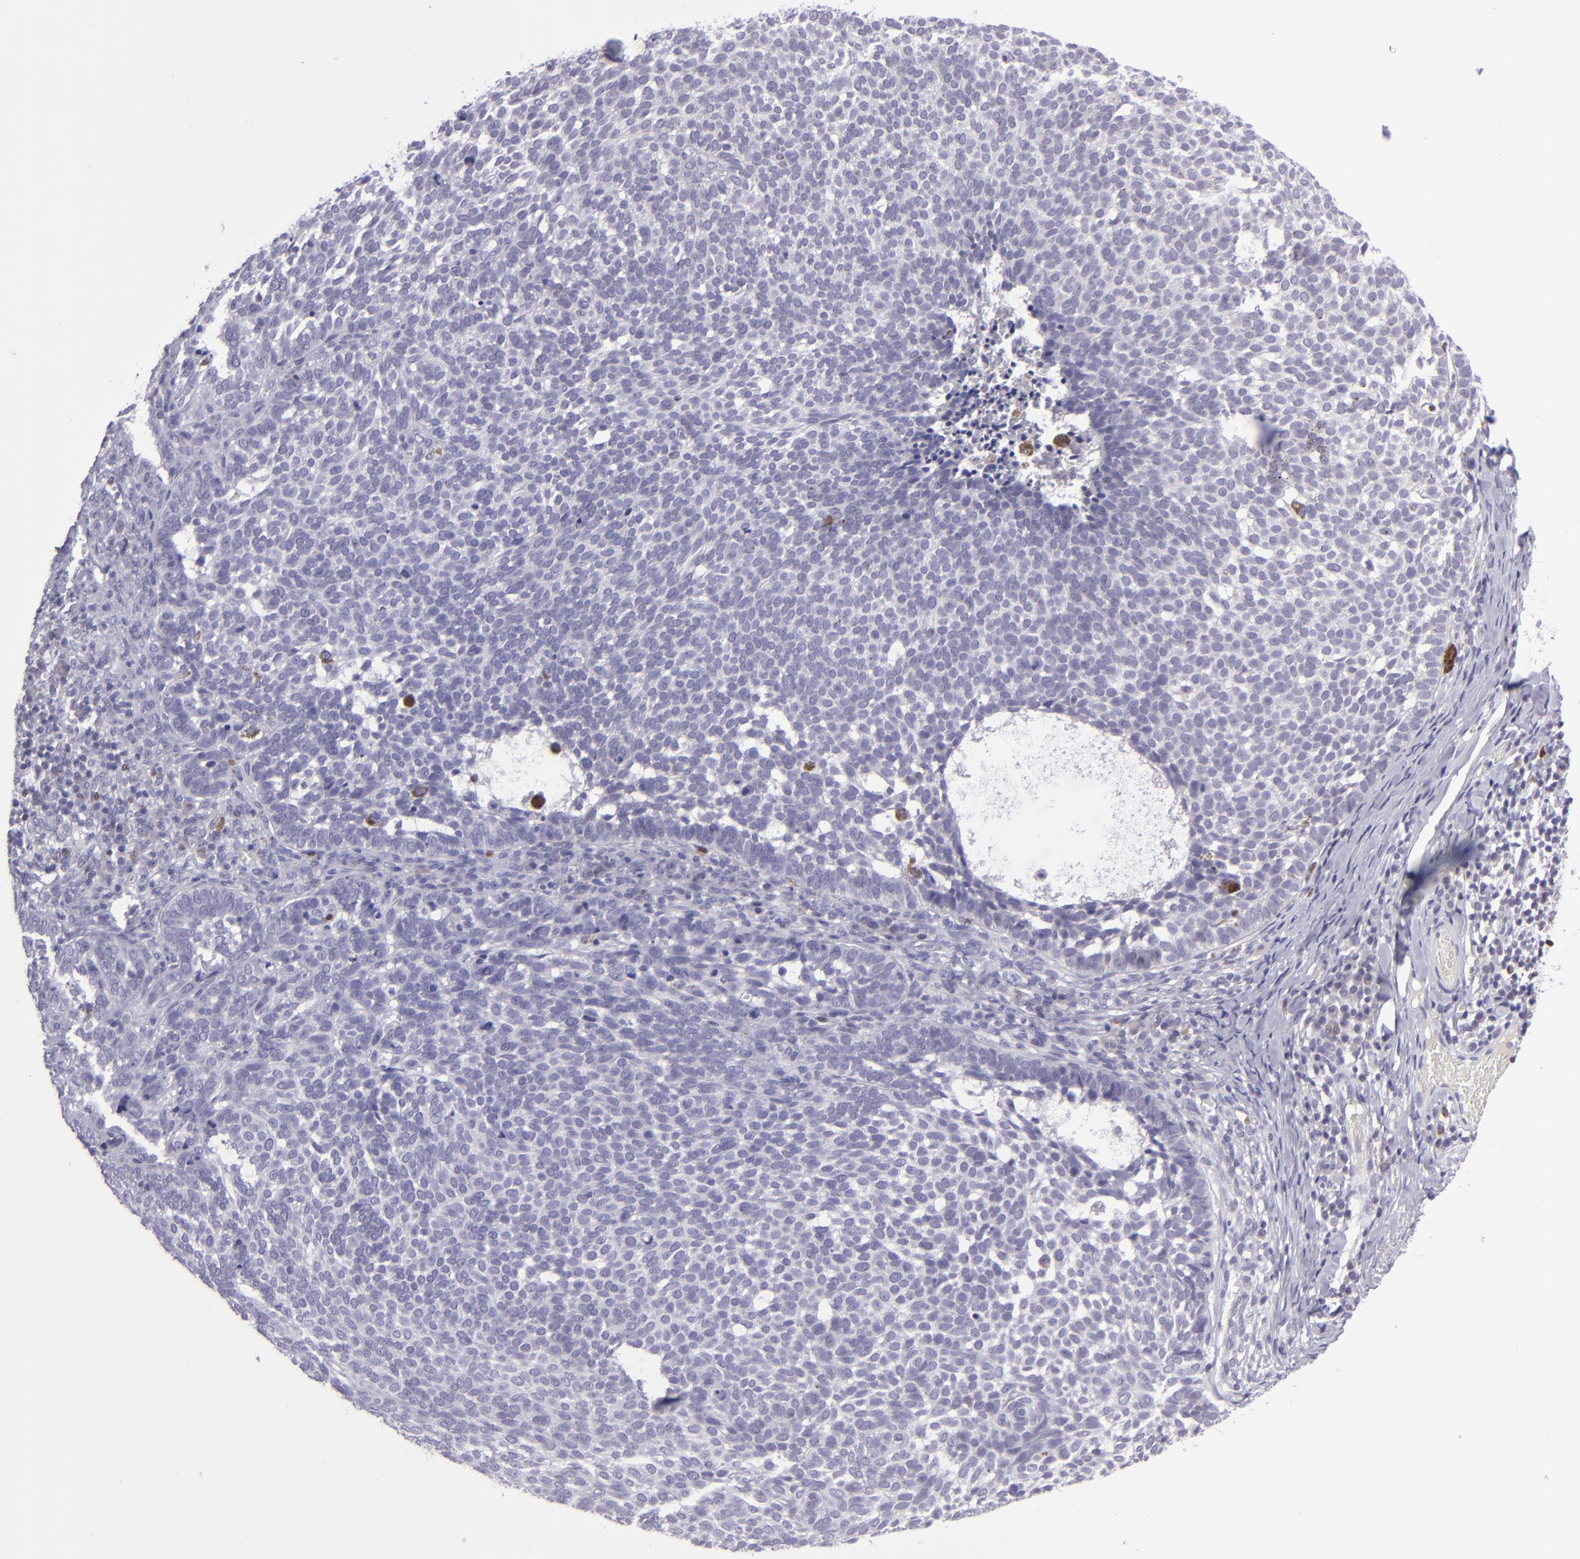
{"staining": {"intensity": "negative", "quantity": "none", "location": "none"}, "tissue": "skin cancer", "cell_type": "Tumor cells", "image_type": "cancer", "snomed": [{"axis": "morphology", "description": "Basal cell carcinoma"}, {"axis": "topography", "description": "Skin"}], "caption": "Tumor cells show no significant staining in skin cancer.", "gene": "POU2F2", "patient": {"sex": "male", "age": 63}}